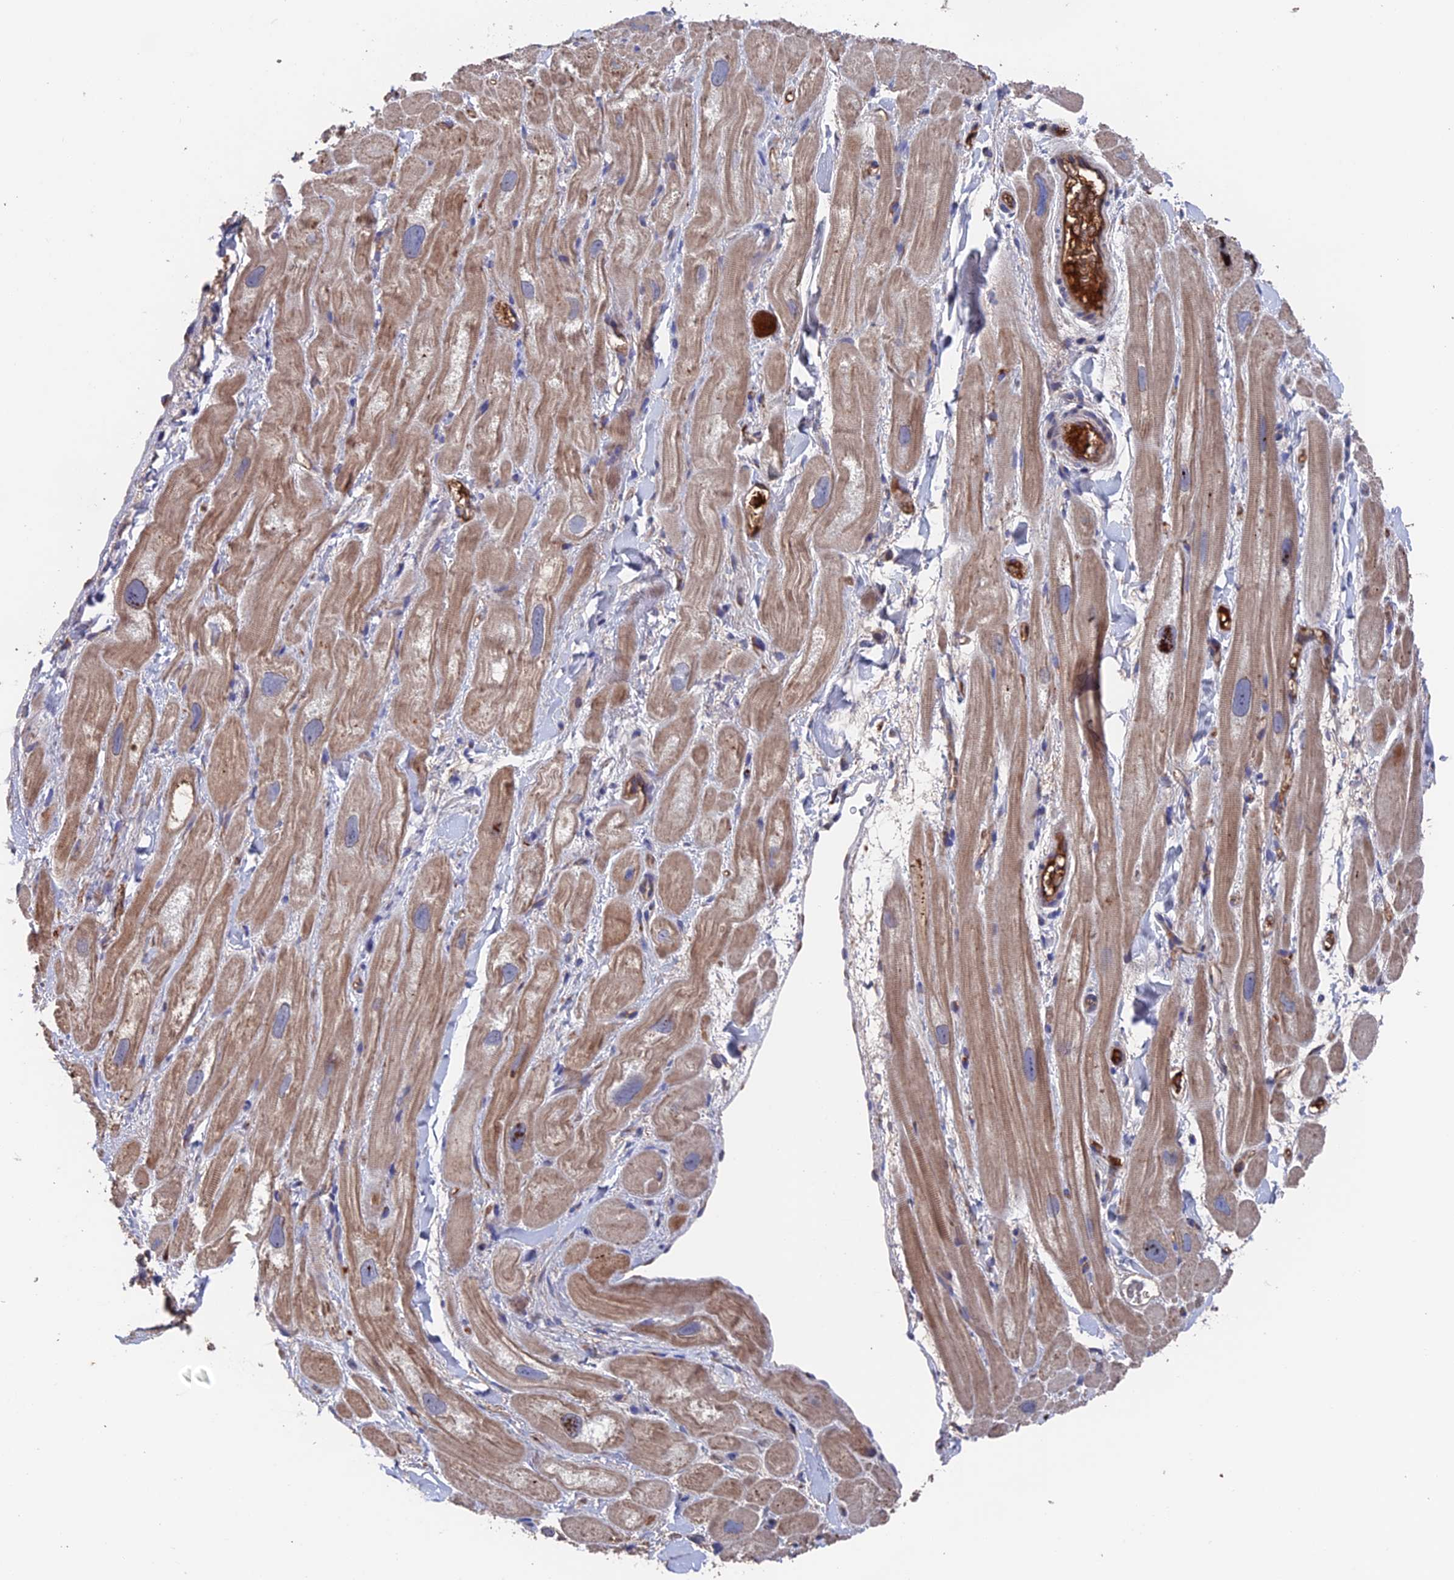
{"staining": {"intensity": "moderate", "quantity": "<25%", "location": "cytoplasmic/membranous"}, "tissue": "heart muscle", "cell_type": "Cardiomyocytes", "image_type": "normal", "snomed": [{"axis": "morphology", "description": "Normal tissue, NOS"}, {"axis": "topography", "description": "Heart"}], "caption": "An IHC histopathology image of unremarkable tissue is shown. Protein staining in brown shows moderate cytoplasmic/membranous positivity in heart muscle within cardiomyocytes.", "gene": "HPF1", "patient": {"sex": "male", "age": 49}}